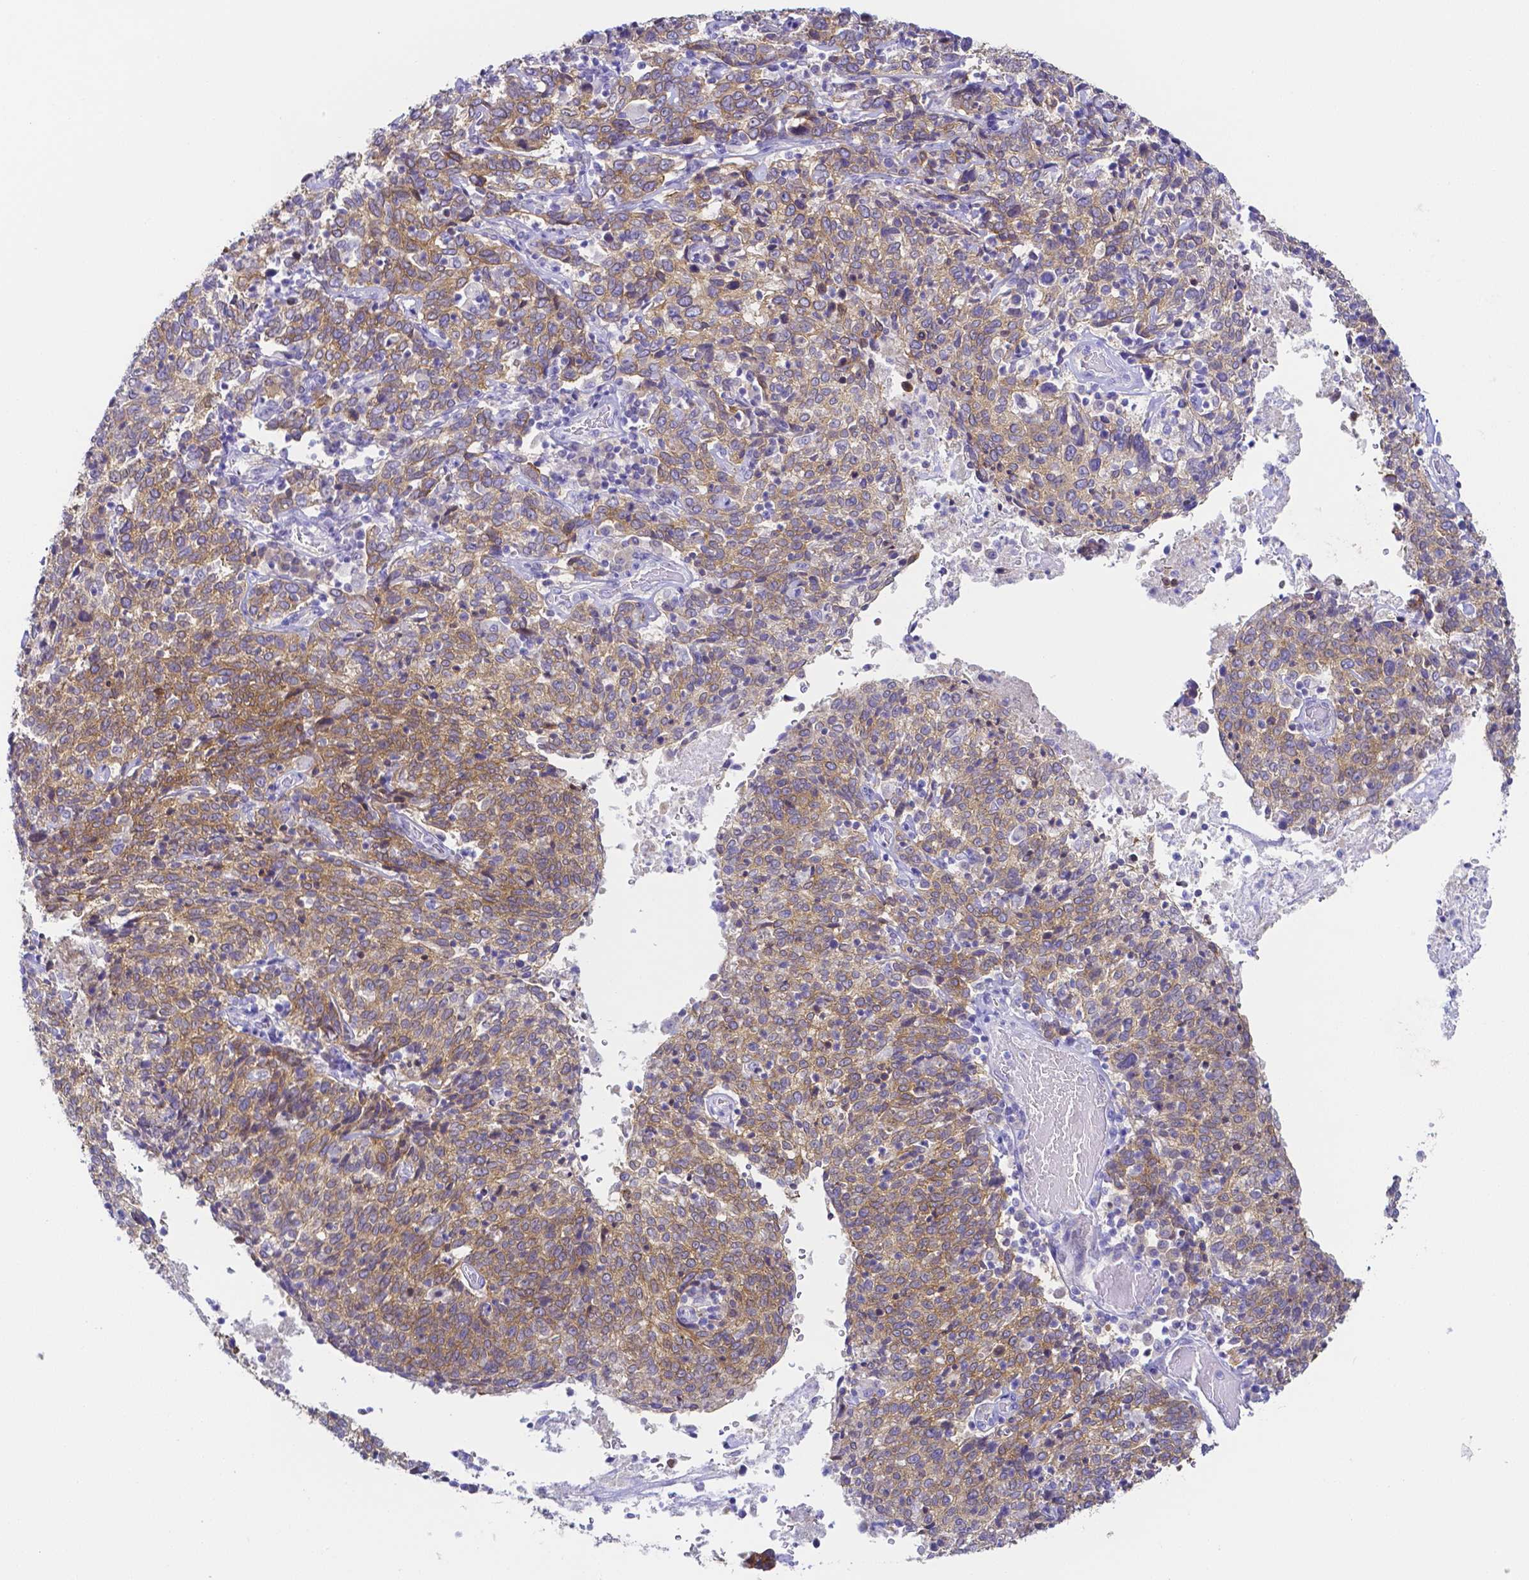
{"staining": {"intensity": "weak", "quantity": ">75%", "location": "cytoplasmic/membranous"}, "tissue": "cervical cancer", "cell_type": "Tumor cells", "image_type": "cancer", "snomed": [{"axis": "morphology", "description": "Squamous cell carcinoma, NOS"}, {"axis": "topography", "description": "Cervix"}], "caption": "High-power microscopy captured an immunohistochemistry (IHC) micrograph of cervical cancer (squamous cell carcinoma), revealing weak cytoplasmic/membranous expression in about >75% of tumor cells.", "gene": "PKP3", "patient": {"sex": "female", "age": 46}}